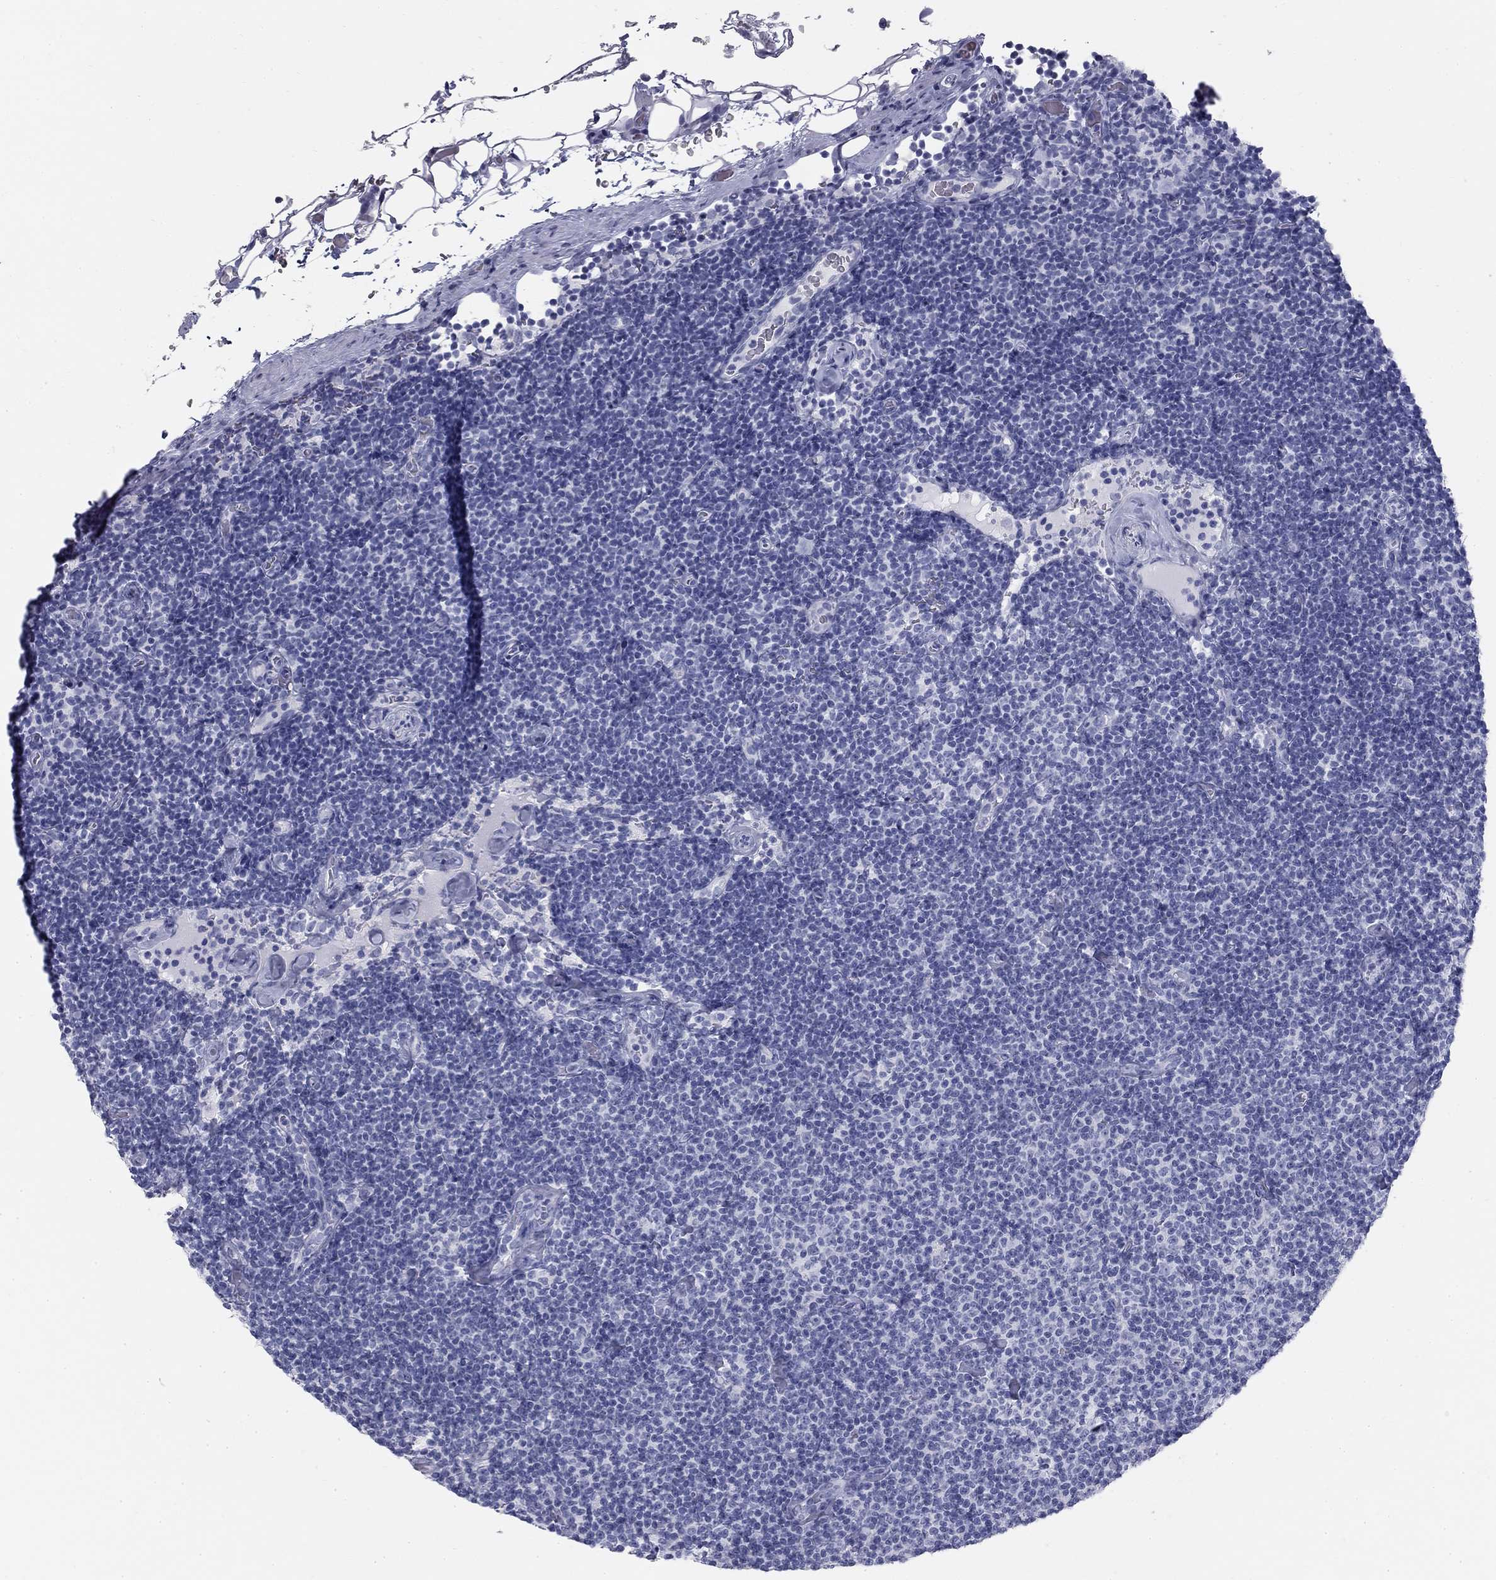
{"staining": {"intensity": "negative", "quantity": "none", "location": "none"}, "tissue": "lymphoma", "cell_type": "Tumor cells", "image_type": "cancer", "snomed": [{"axis": "morphology", "description": "Malignant lymphoma, non-Hodgkin's type, Low grade"}, {"axis": "topography", "description": "Lymph node"}], "caption": "There is no significant positivity in tumor cells of lymphoma. Brightfield microscopy of immunohistochemistry (IHC) stained with DAB (3,3'-diaminobenzidine) (brown) and hematoxylin (blue), captured at high magnification.", "gene": "SULT2B1", "patient": {"sex": "male", "age": 81}}